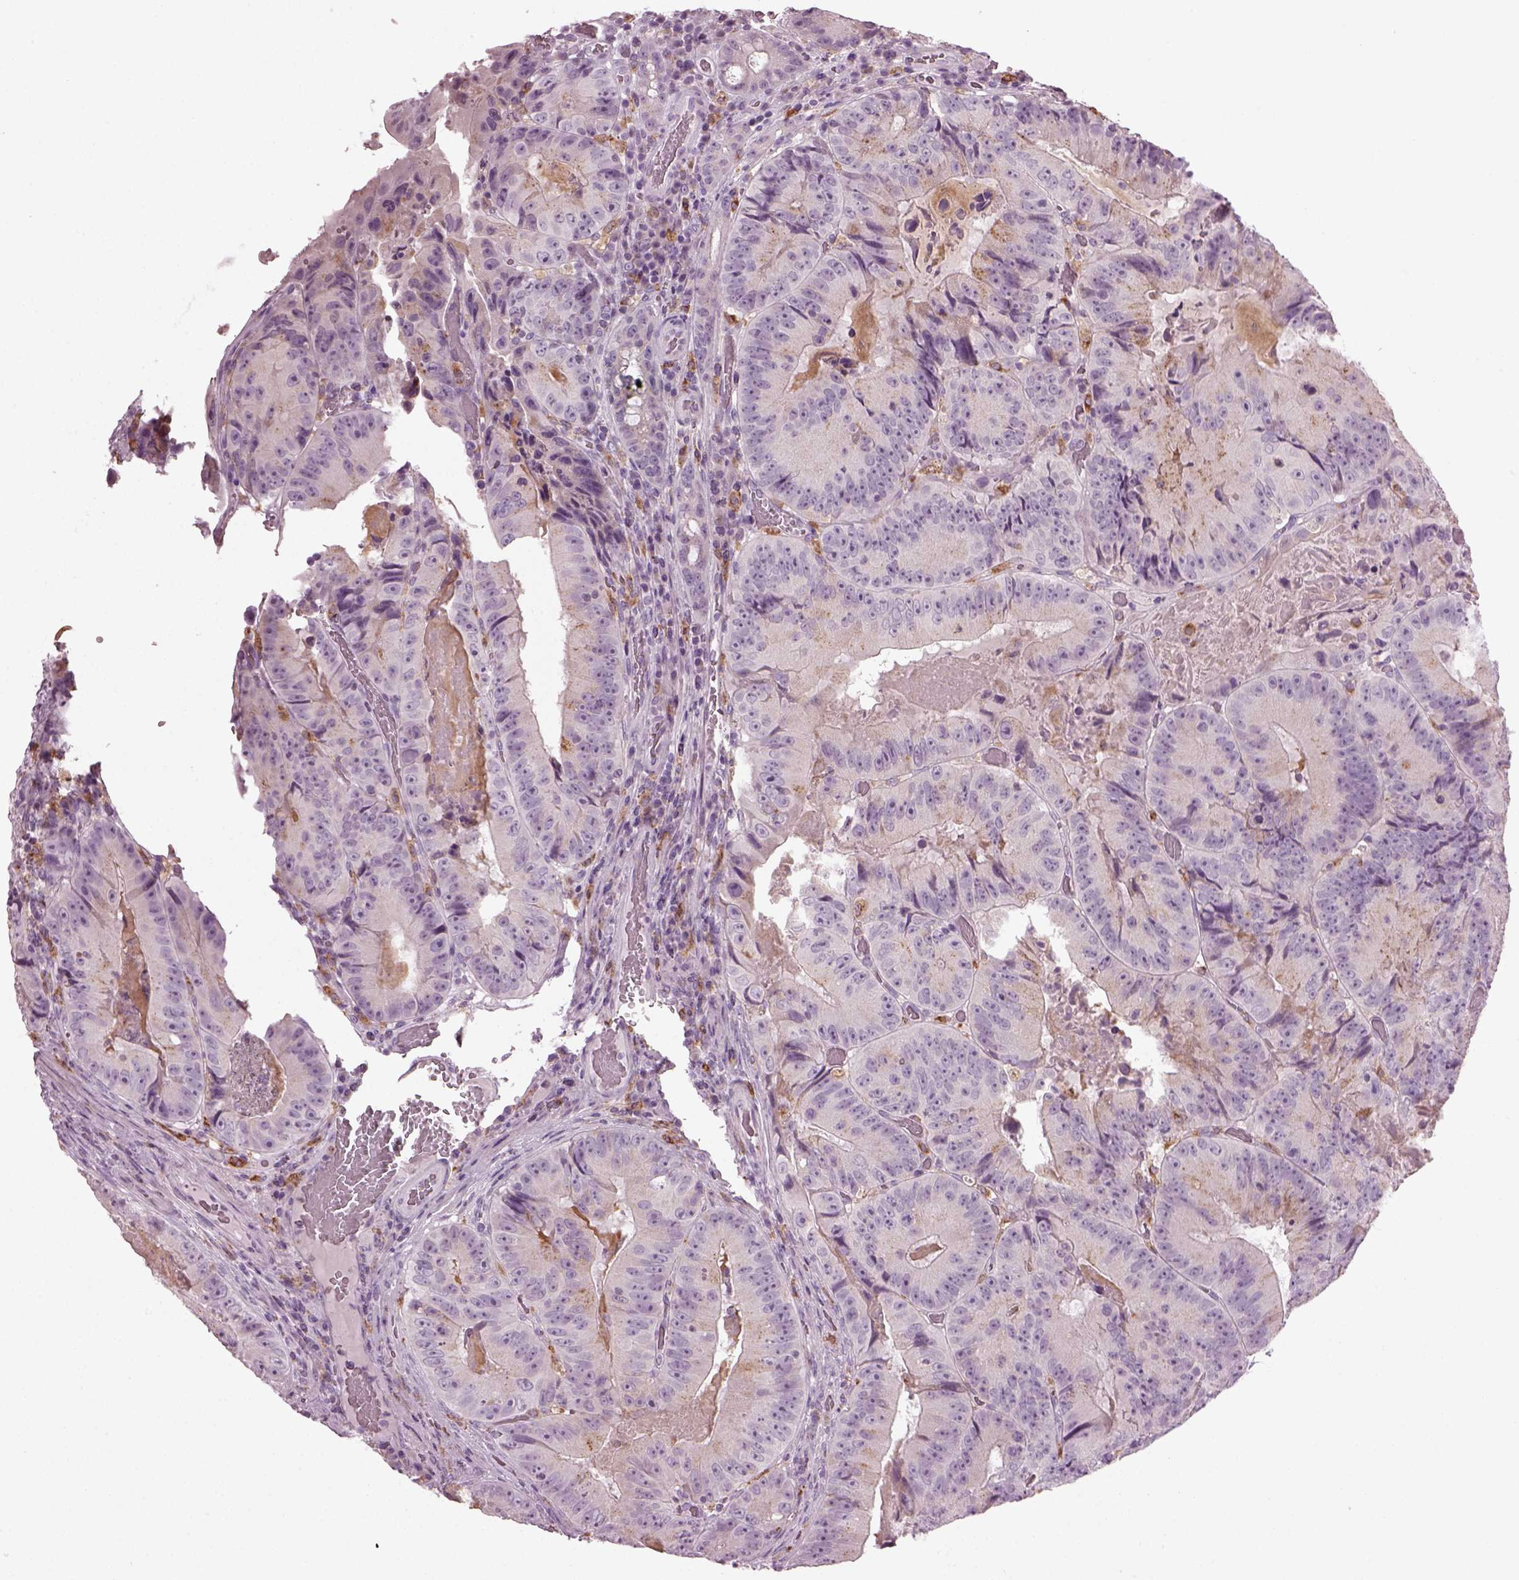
{"staining": {"intensity": "negative", "quantity": "none", "location": "none"}, "tissue": "colorectal cancer", "cell_type": "Tumor cells", "image_type": "cancer", "snomed": [{"axis": "morphology", "description": "Adenocarcinoma, NOS"}, {"axis": "topography", "description": "Colon"}], "caption": "Micrograph shows no protein staining in tumor cells of colorectal cancer (adenocarcinoma) tissue.", "gene": "TMEM231", "patient": {"sex": "female", "age": 86}}